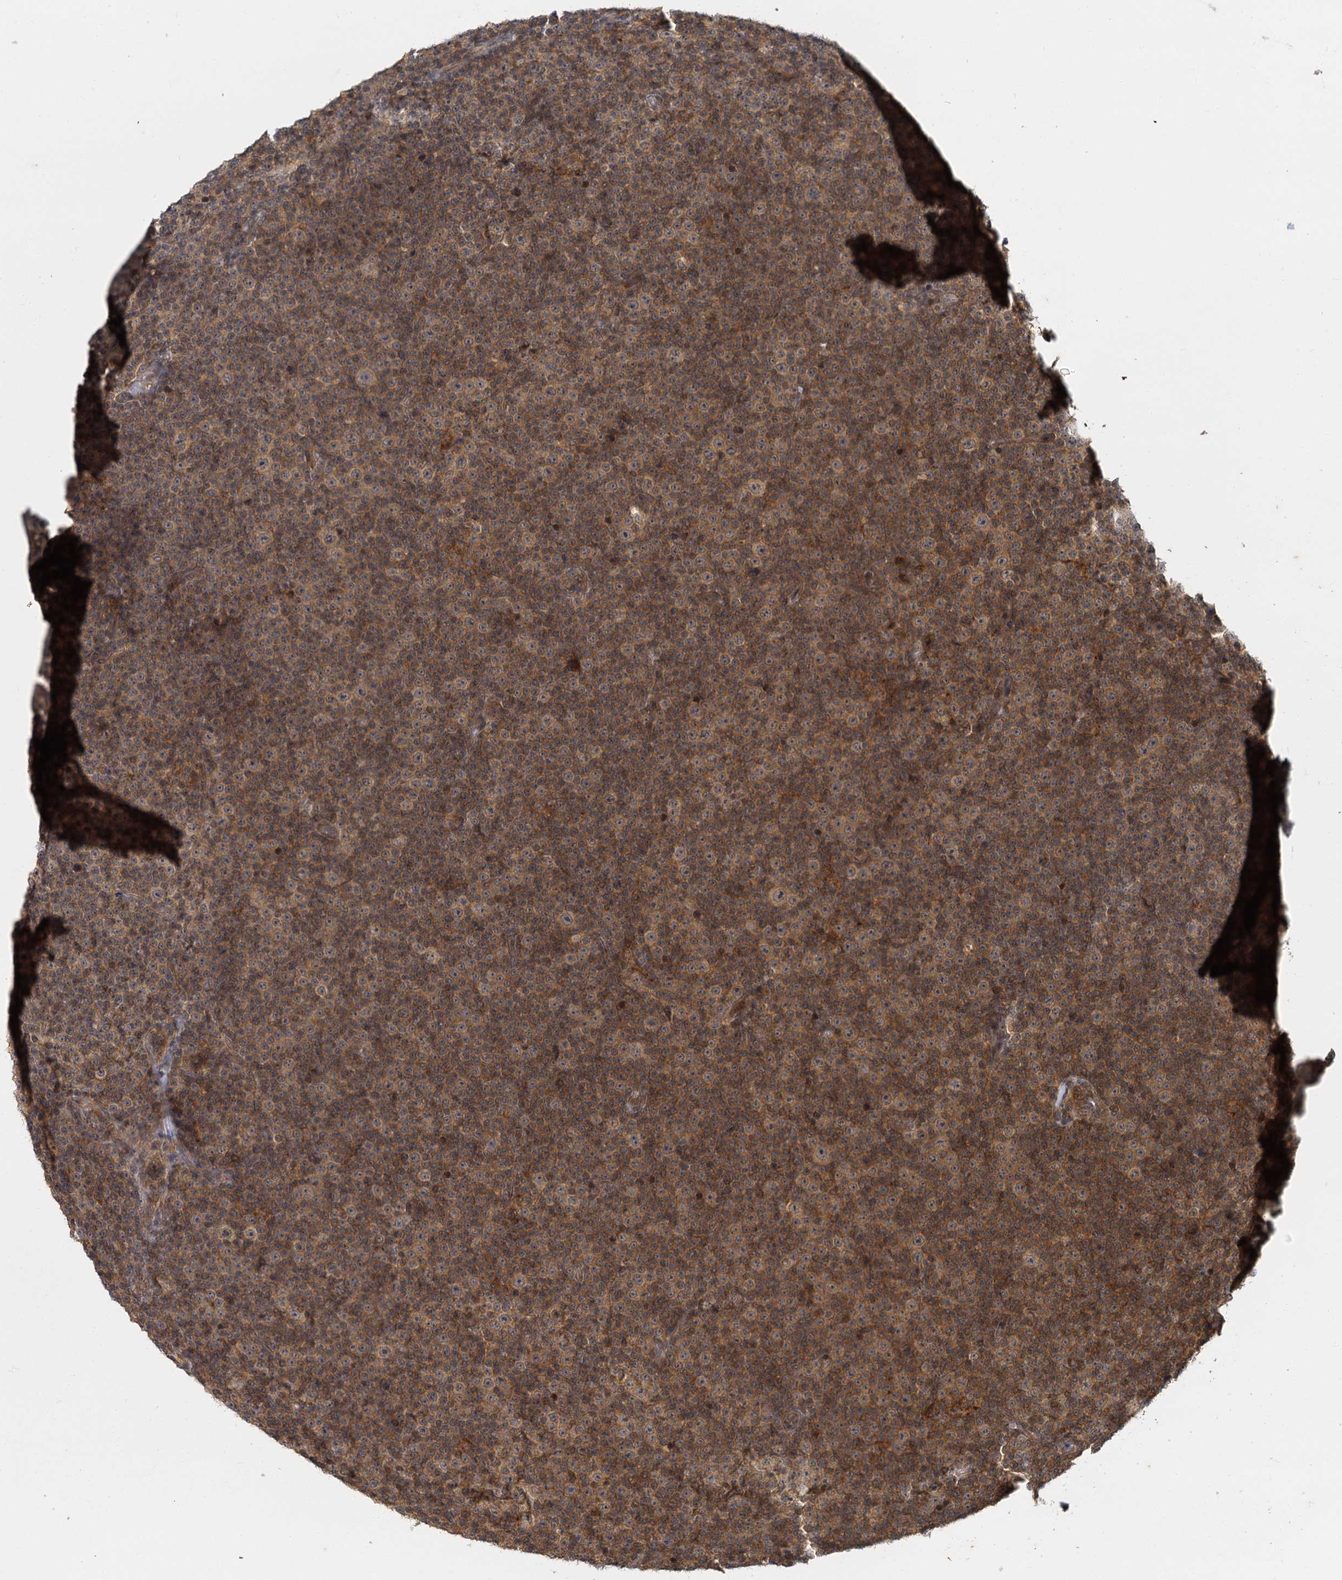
{"staining": {"intensity": "moderate", "quantity": ">75%", "location": "cytoplasmic/membranous"}, "tissue": "lymphoma", "cell_type": "Tumor cells", "image_type": "cancer", "snomed": [{"axis": "morphology", "description": "Malignant lymphoma, non-Hodgkin's type, Low grade"}, {"axis": "topography", "description": "Lymph node"}], "caption": "Immunohistochemistry (IHC) (DAB (3,3'-diaminobenzidine)) staining of human lymphoma demonstrates moderate cytoplasmic/membranous protein staining in approximately >75% of tumor cells.", "gene": "ZNF549", "patient": {"sex": "female", "age": 67}}